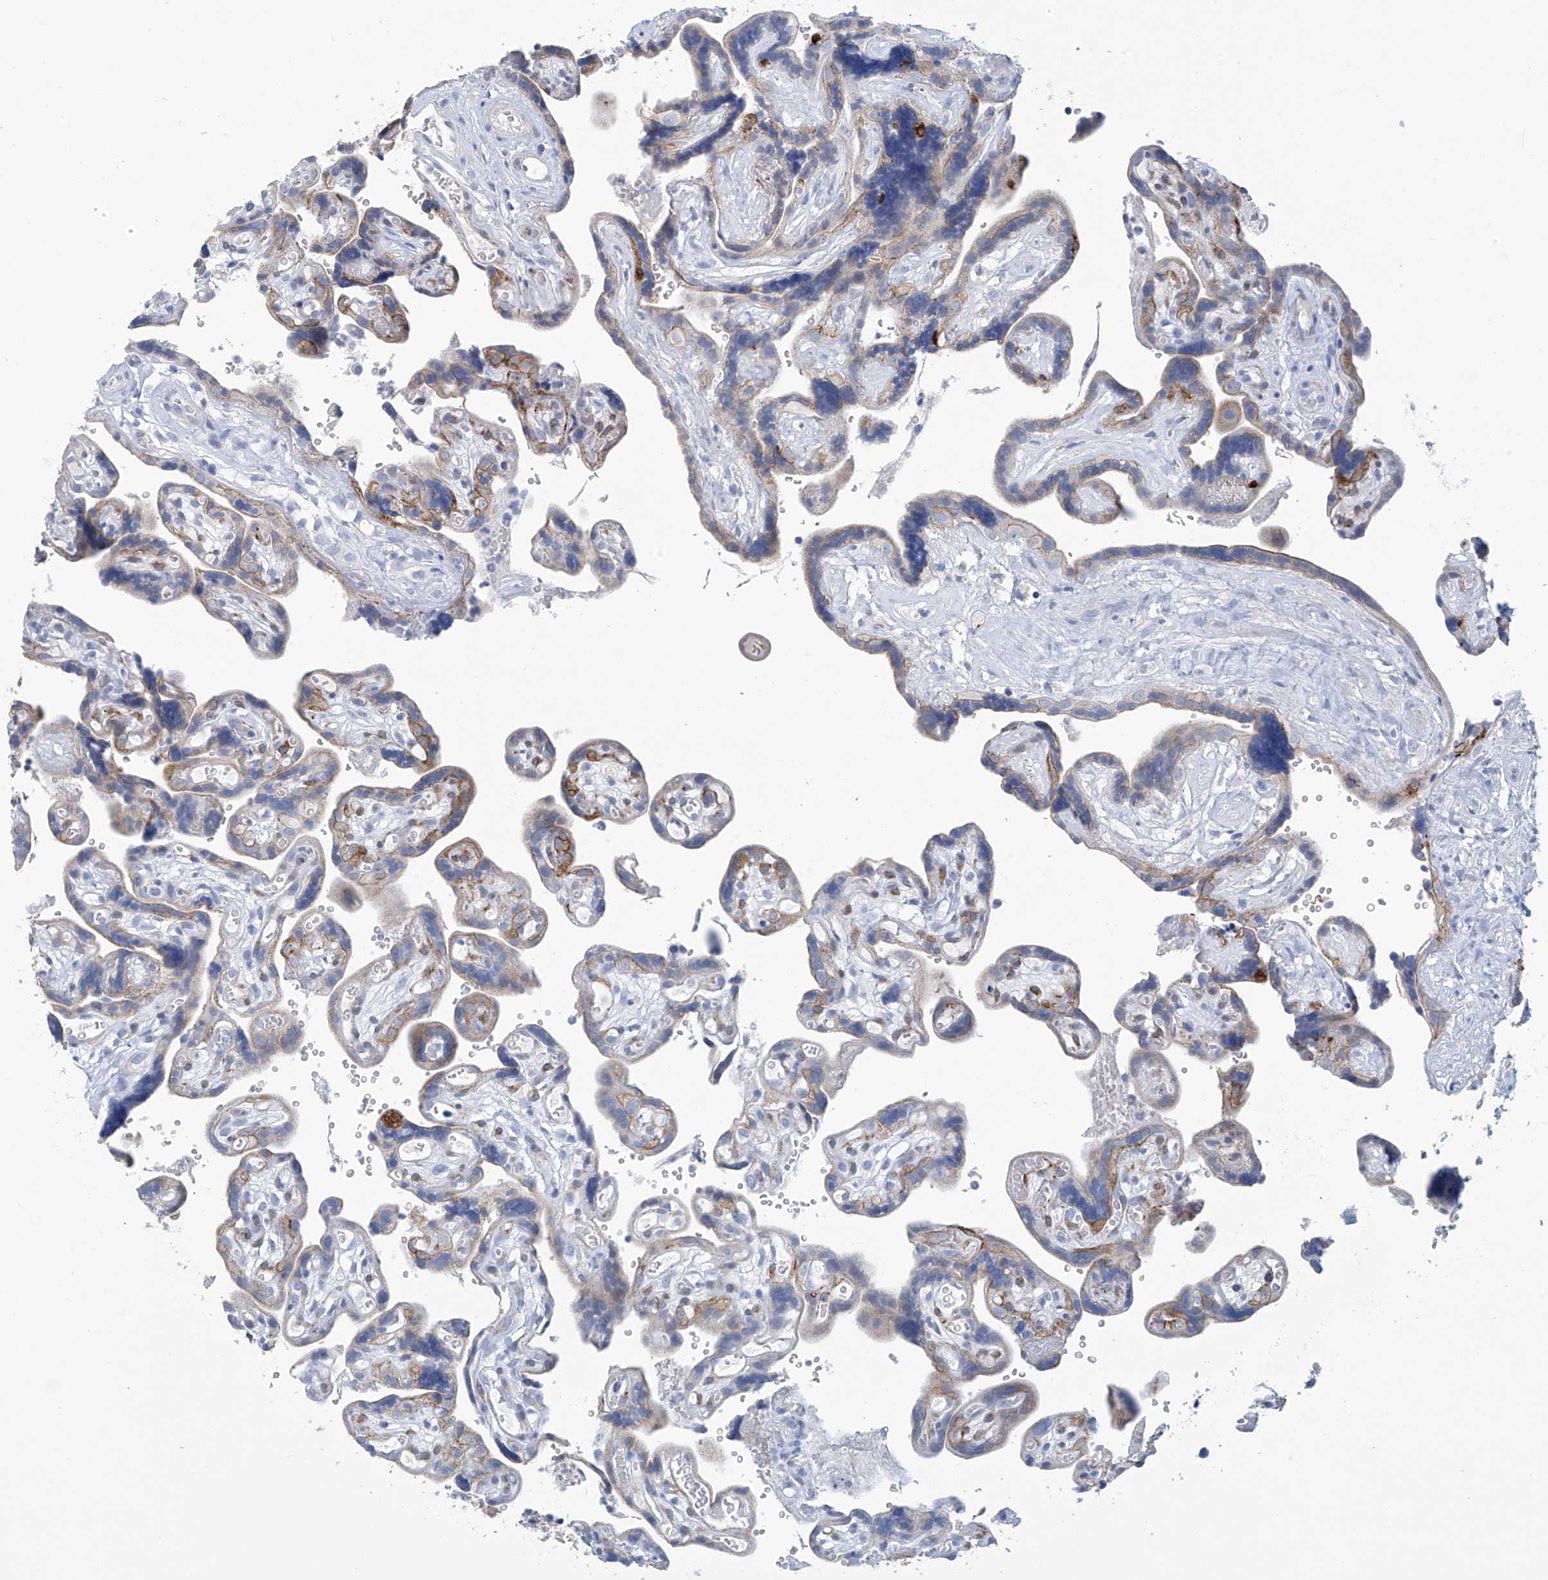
{"staining": {"intensity": "weak", "quantity": "<25%", "location": "cytoplasmic/membranous"}, "tissue": "placenta", "cell_type": "Decidual cells", "image_type": "normal", "snomed": [{"axis": "morphology", "description": "Normal tissue, NOS"}, {"axis": "topography", "description": "Placenta"}], "caption": "Placenta was stained to show a protein in brown. There is no significant expression in decidual cells. (Brightfield microscopy of DAB (3,3'-diaminobenzidine) immunohistochemistry at high magnification).", "gene": "DSP", "patient": {"sex": "female", "age": 30}}